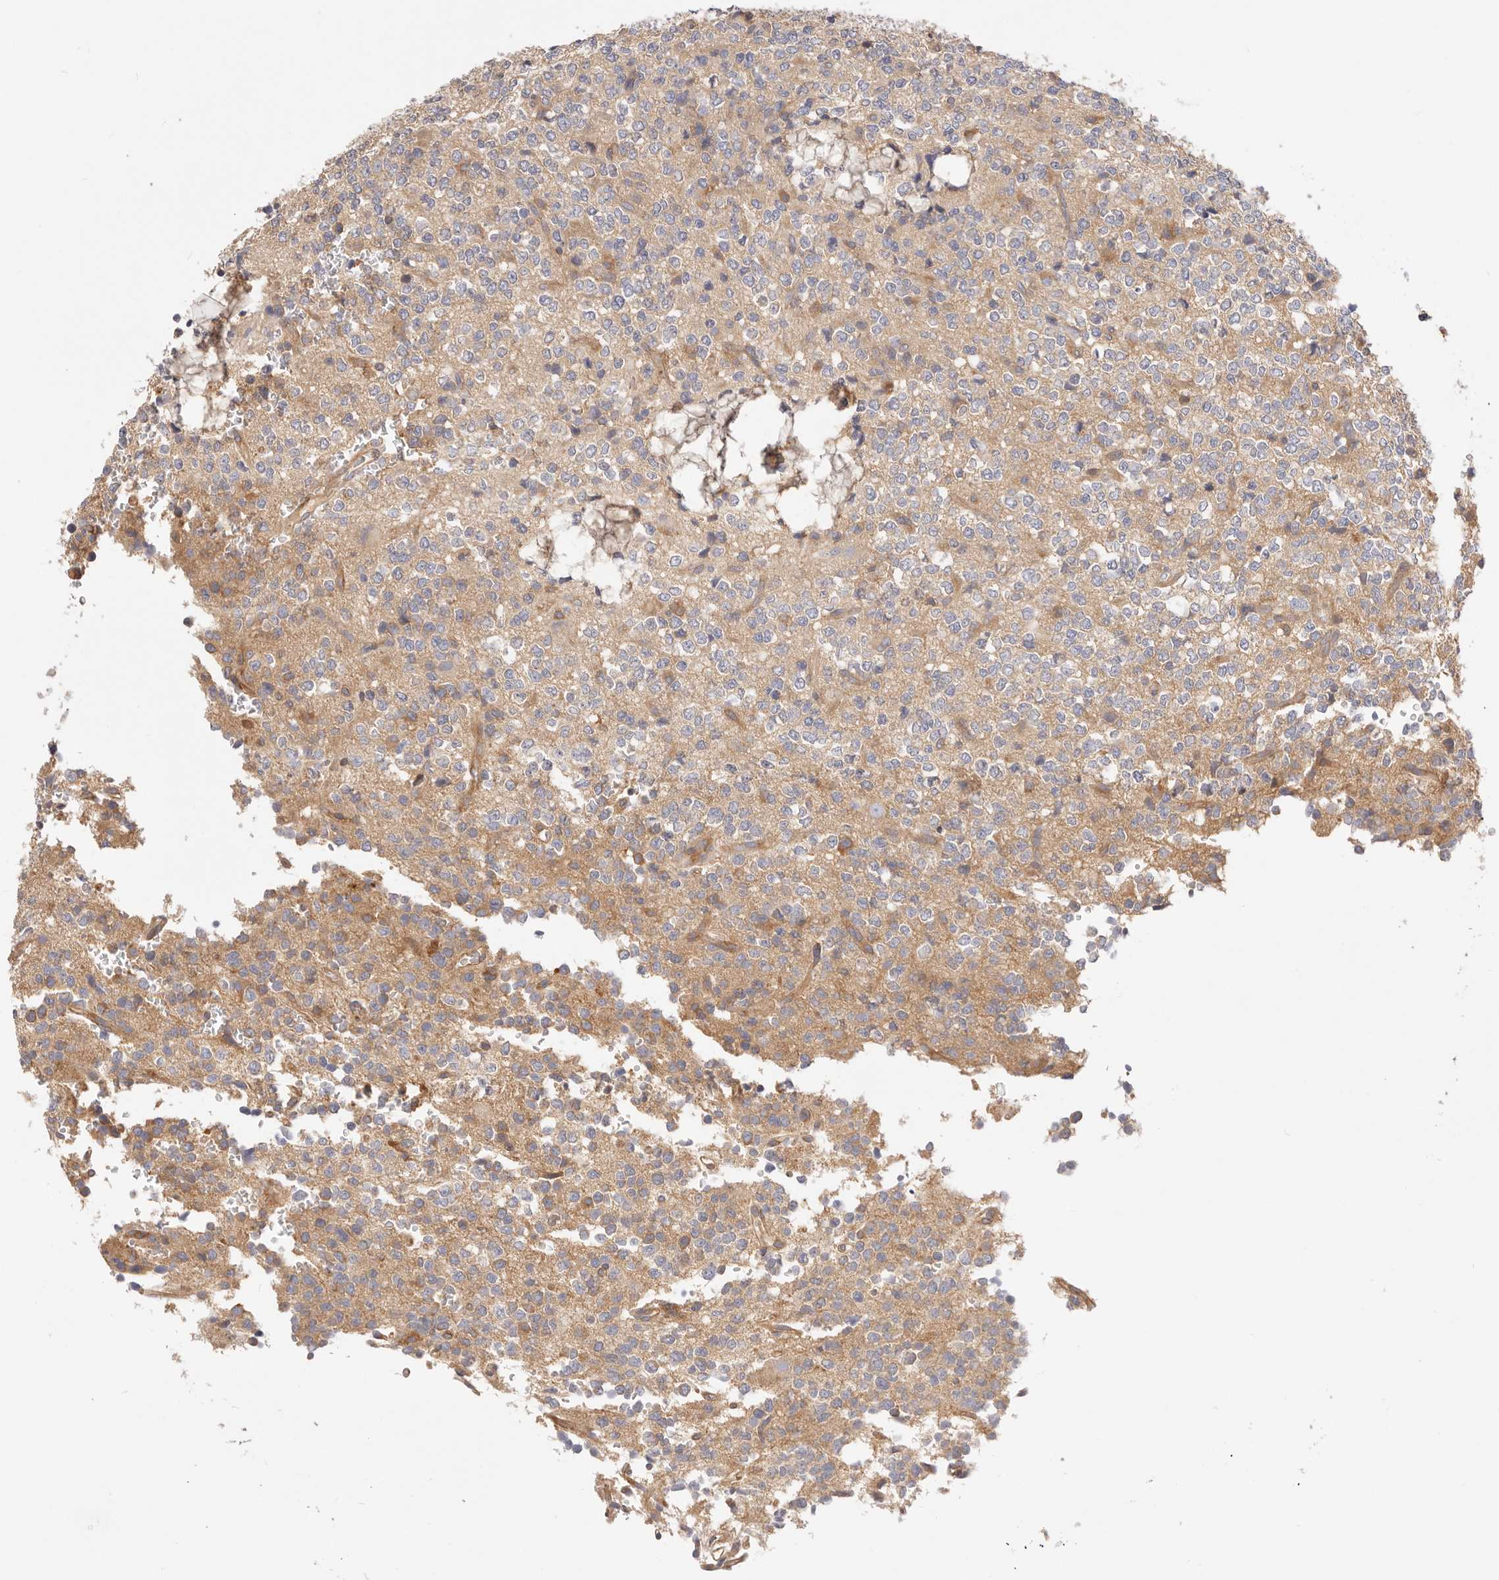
{"staining": {"intensity": "weak", "quantity": "<25%", "location": "cytoplasmic/membranous"}, "tissue": "glioma", "cell_type": "Tumor cells", "image_type": "cancer", "snomed": [{"axis": "morphology", "description": "Glioma, malignant, High grade"}, {"axis": "topography", "description": "Brain"}], "caption": "Tumor cells show no significant staining in glioma. (DAB (3,3'-diaminobenzidine) immunohistochemistry visualized using brightfield microscopy, high magnification).", "gene": "KCMF1", "patient": {"sex": "female", "age": 62}}